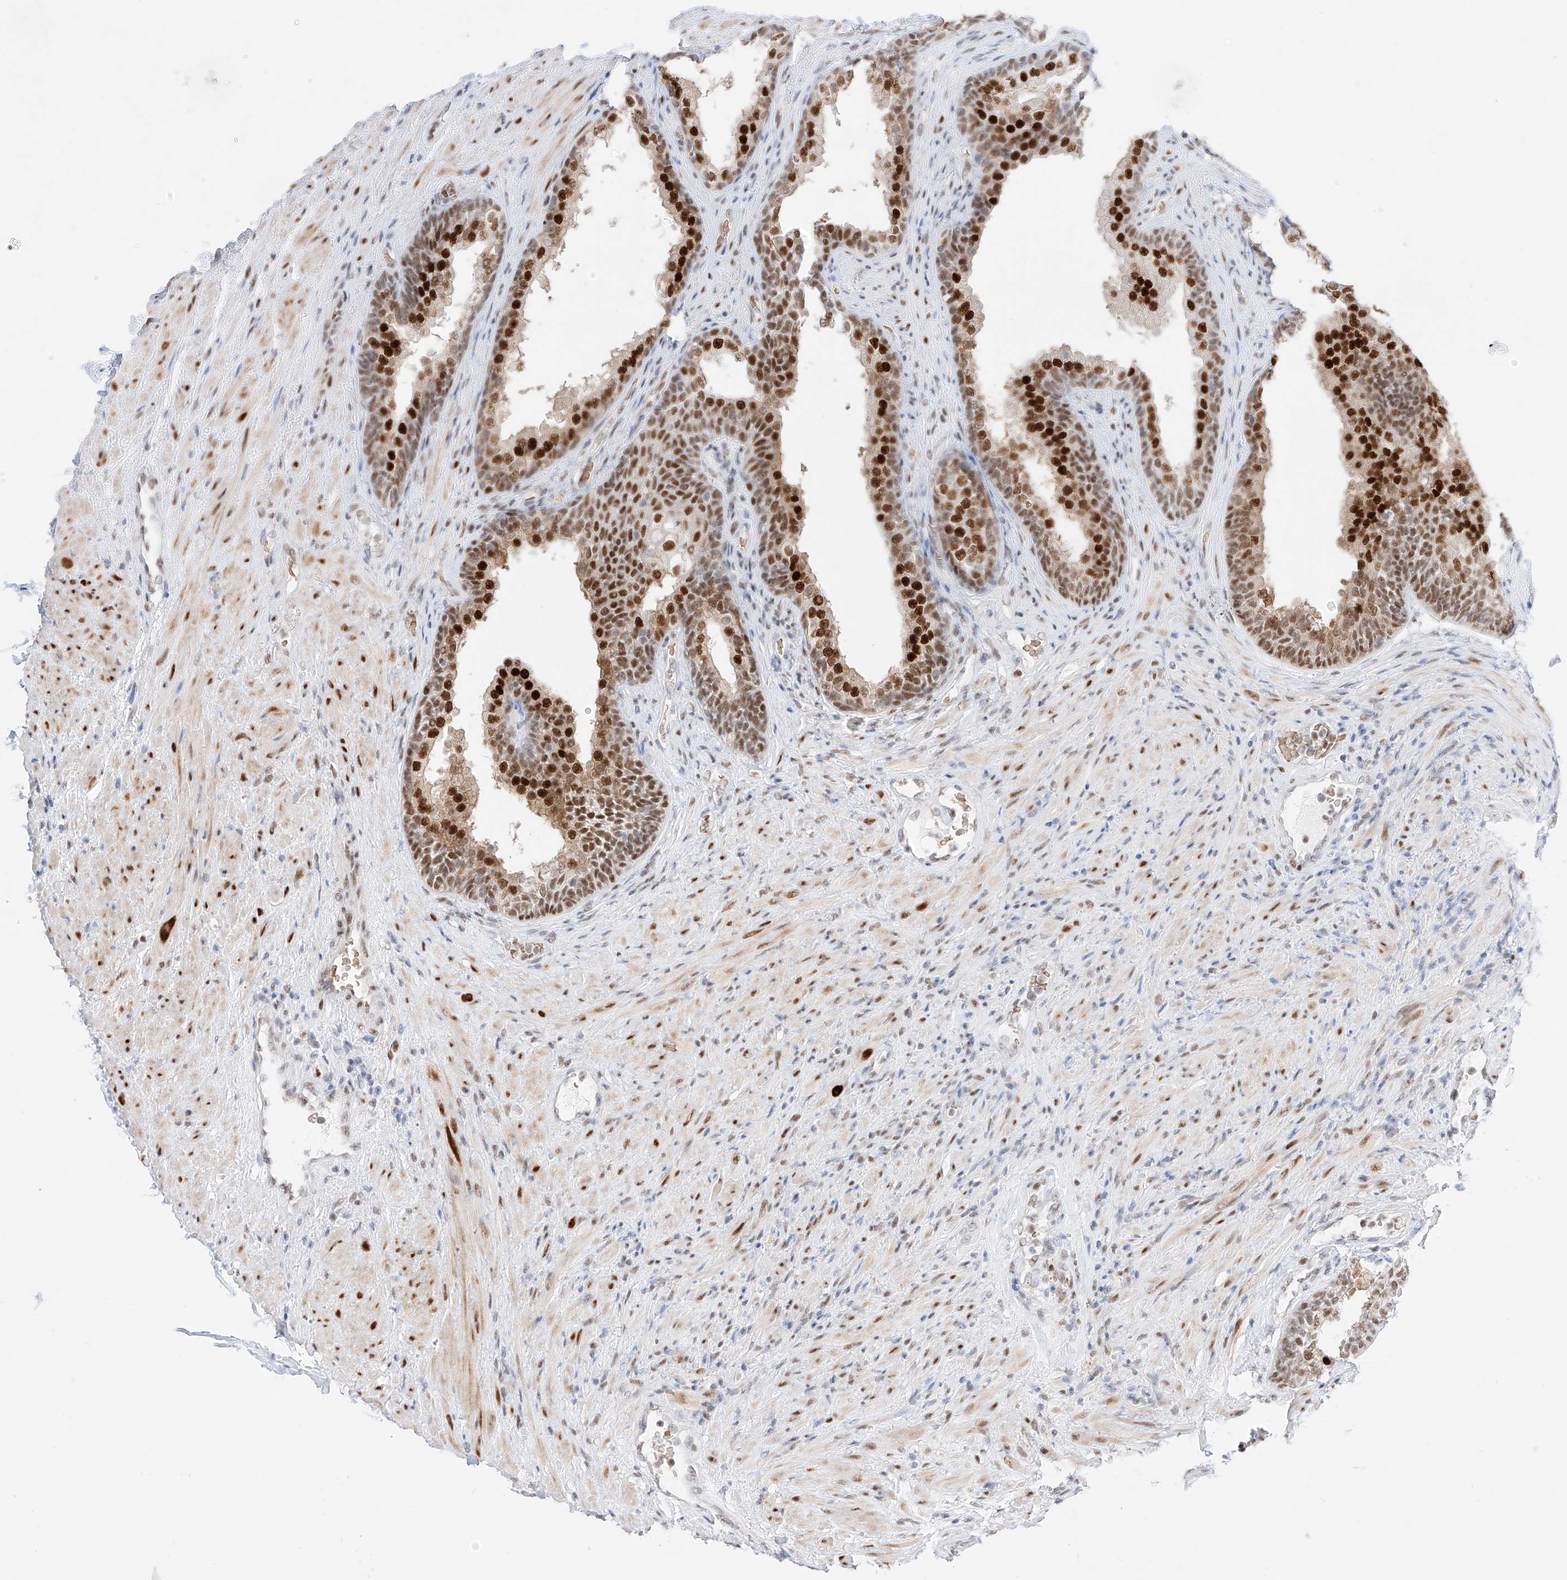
{"staining": {"intensity": "strong", "quantity": ">75%", "location": "cytoplasmic/membranous,nuclear"}, "tissue": "prostate", "cell_type": "Glandular cells", "image_type": "normal", "snomed": [{"axis": "morphology", "description": "Normal tissue, NOS"}, {"axis": "topography", "description": "Prostate"}], "caption": "Strong cytoplasmic/membranous,nuclear staining for a protein is present in about >75% of glandular cells of benign prostate using immunohistochemistry.", "gene": "APIP", "patient": {"sex": "male", "age": 76}}